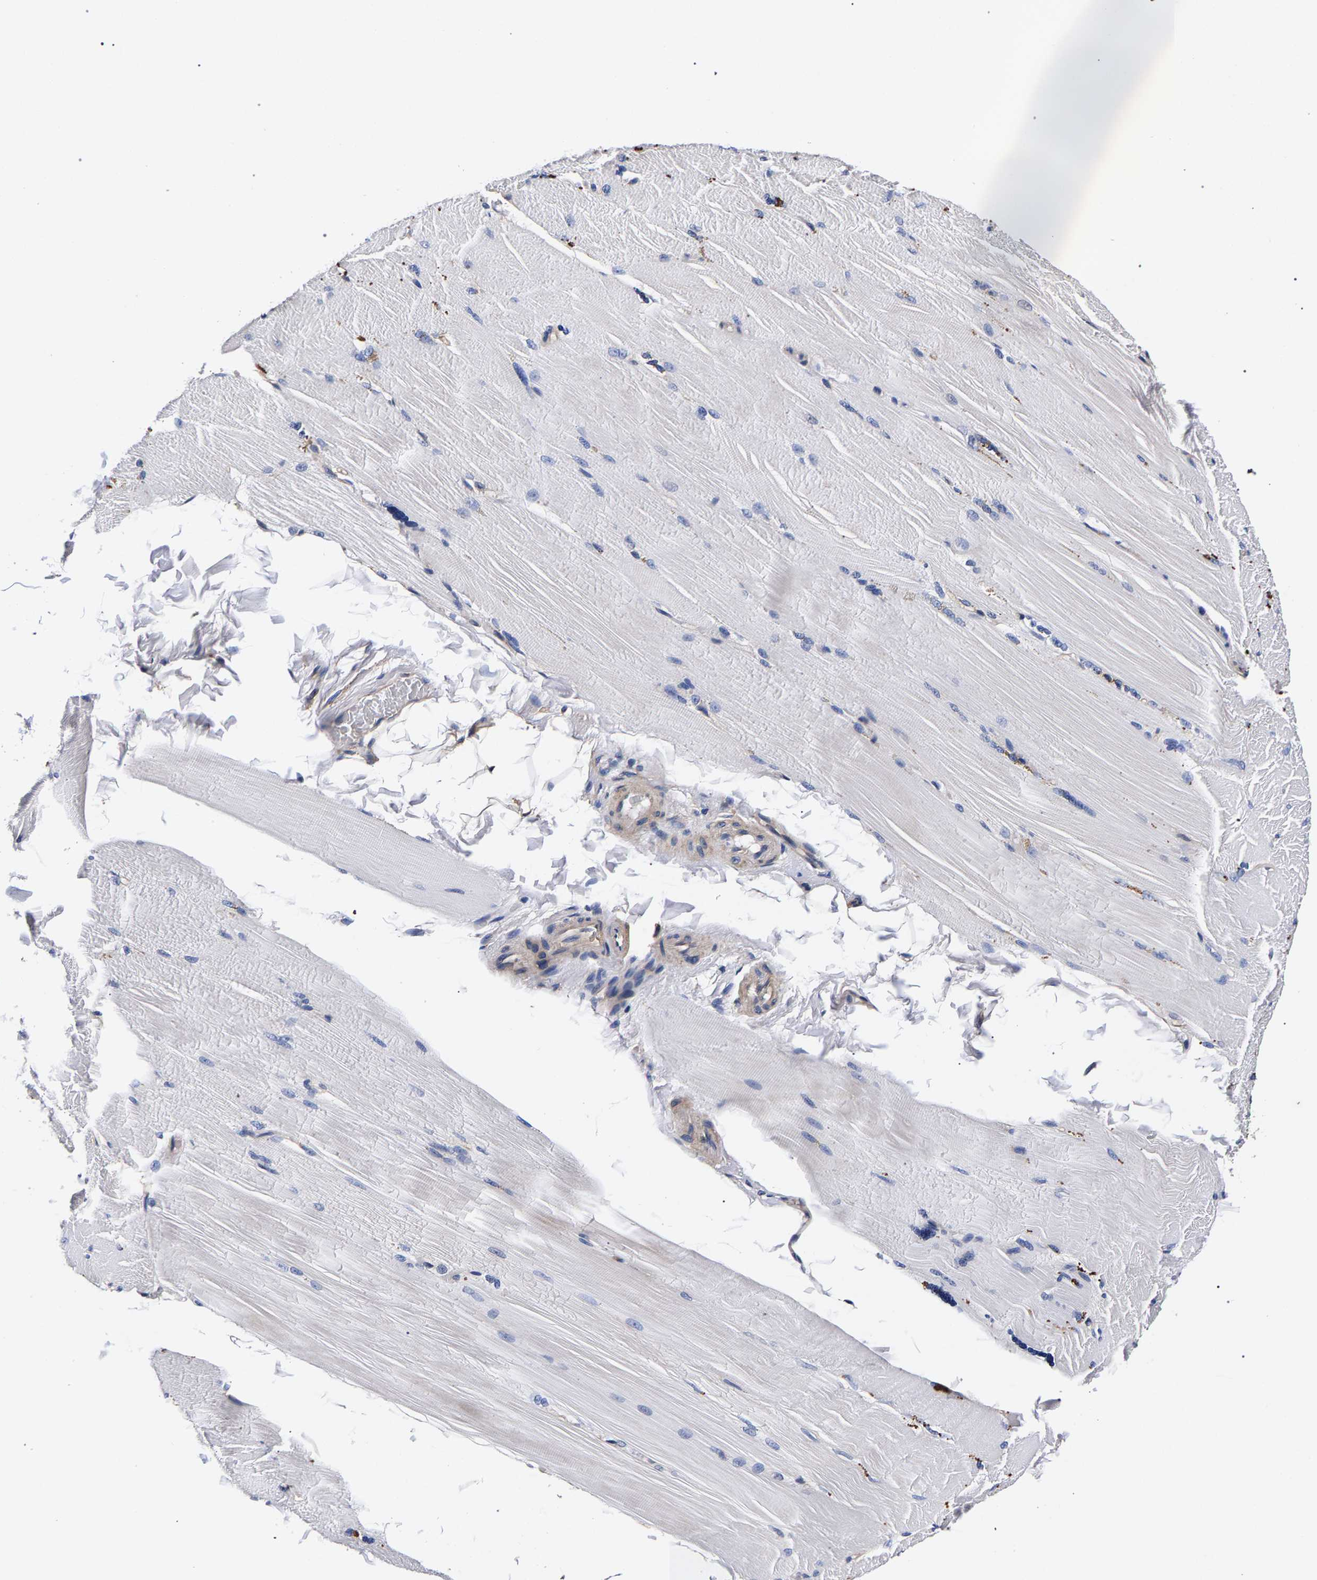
{"staining": {"intensity": "negative", "quantity": "none", "location": "none"}, "tissue": "skeletal muscle", "cell_type": "Myocytes", "image_type": "normal", "snomed": [{"axis": "morphology", "description": "Normal tissue, NOS"}, {"axis": "topography", "description": "Skin"}, {"axis": "topography", "description": "Skeletal muscle"}], "caption": "The photomicrograph exhibits no staining of myocytes in benign skeletal muscle. (DAB (3,3'-diaminobenzidine) IHC, high magnification).", "gene": "MARCHF7", "patient": {"sex": "male", "age": 83}}